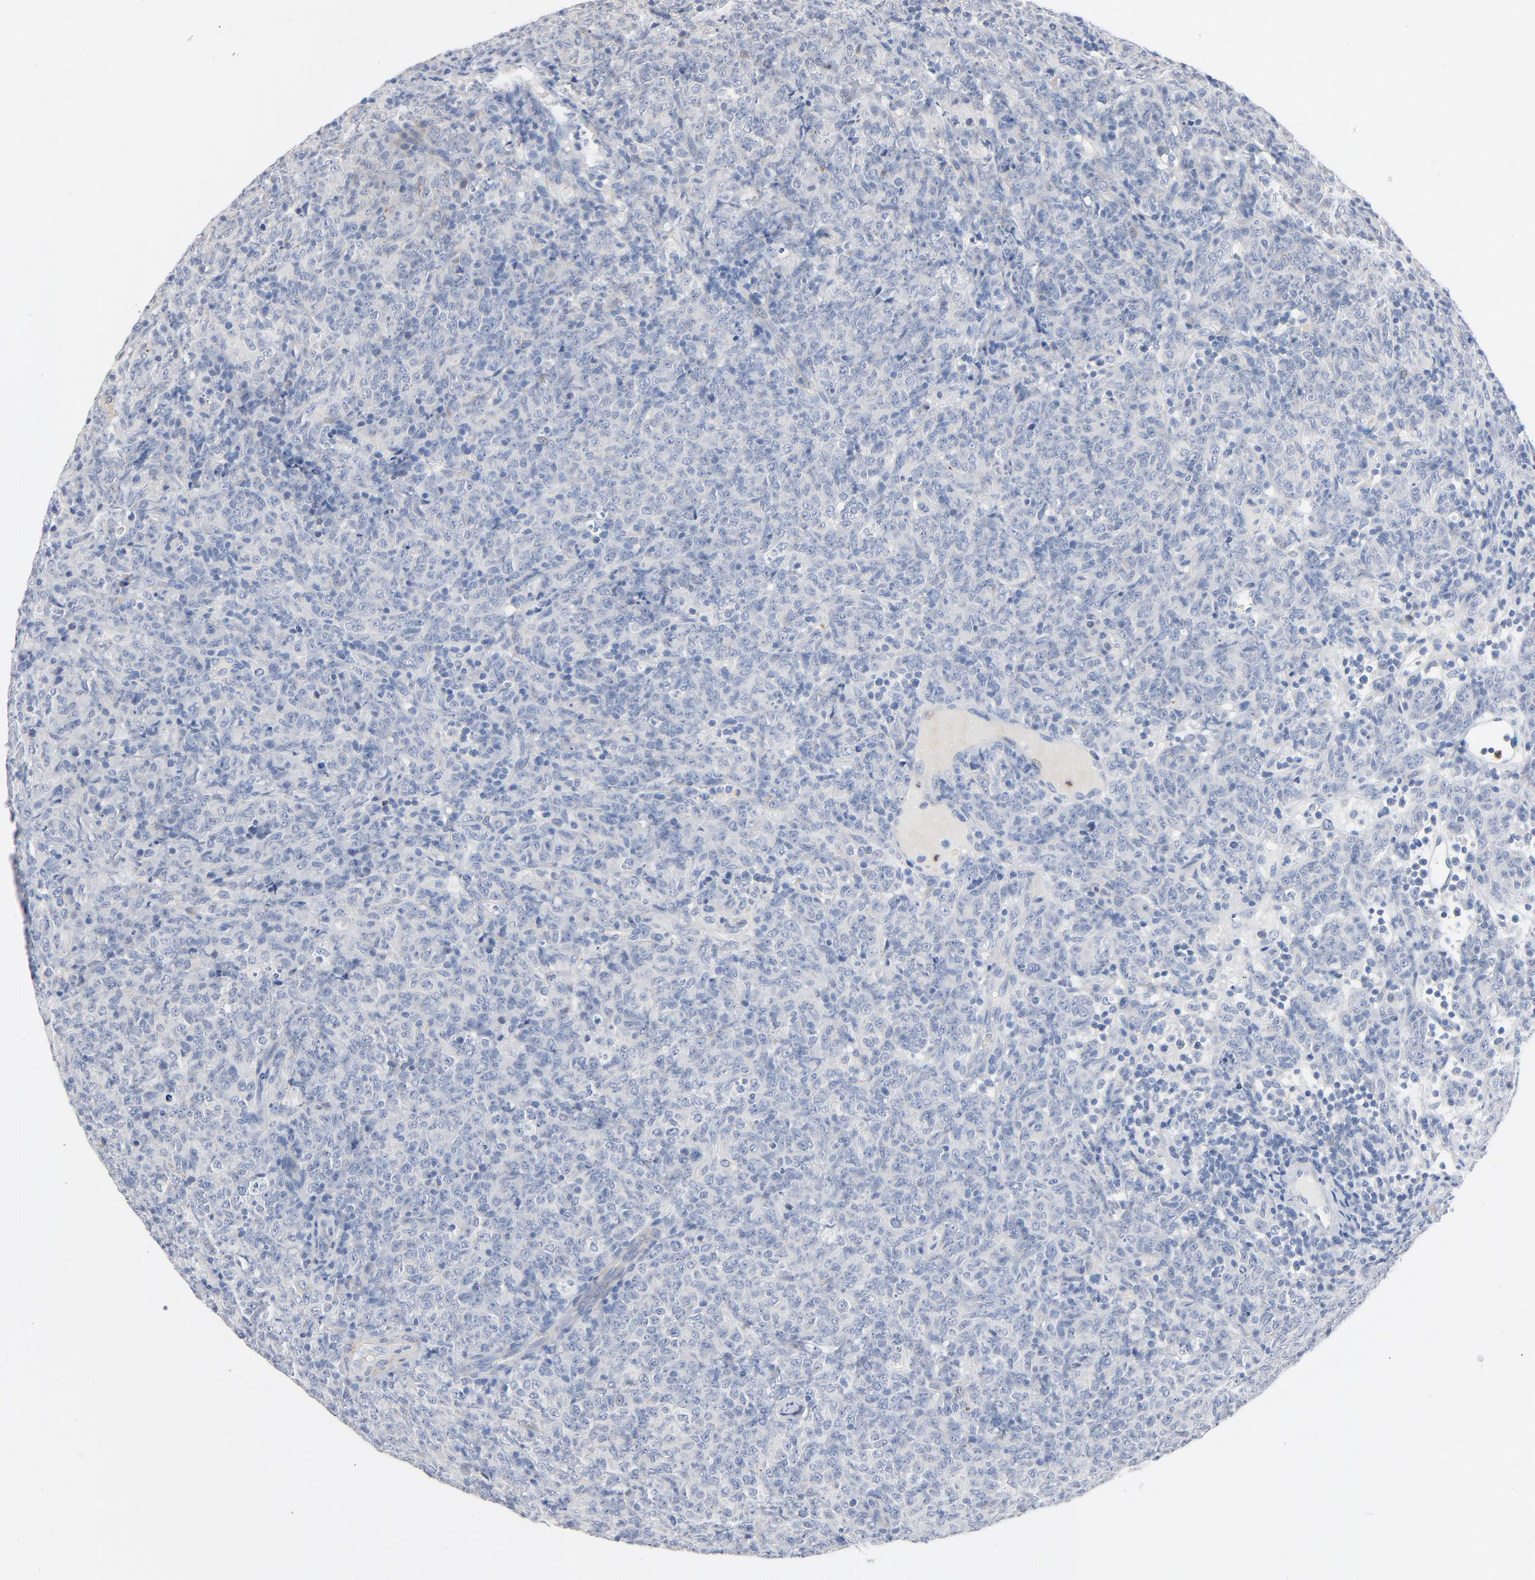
{"staining": {"intensity": "negative", "quantity": "none", "location": "none"}, "tissue": "lymphoma", "cell_type": "Tumor cells", "image_type": "cancer", "snomed": [{"axis": "morphology", "description": "Malignant lymphoma, non-Hodgkin's type, High grade"}, {"axis": "topography", "description": "Tonsil"}], "caption": "IHC histopathology image of human high-grade malignant lymphoma, non-Hodgkin's type stained for a protein (brown), which demonstrates no expression in tumor cells.", "gene": "IFT43", "patient": {"sex": "female", "age": 36}}